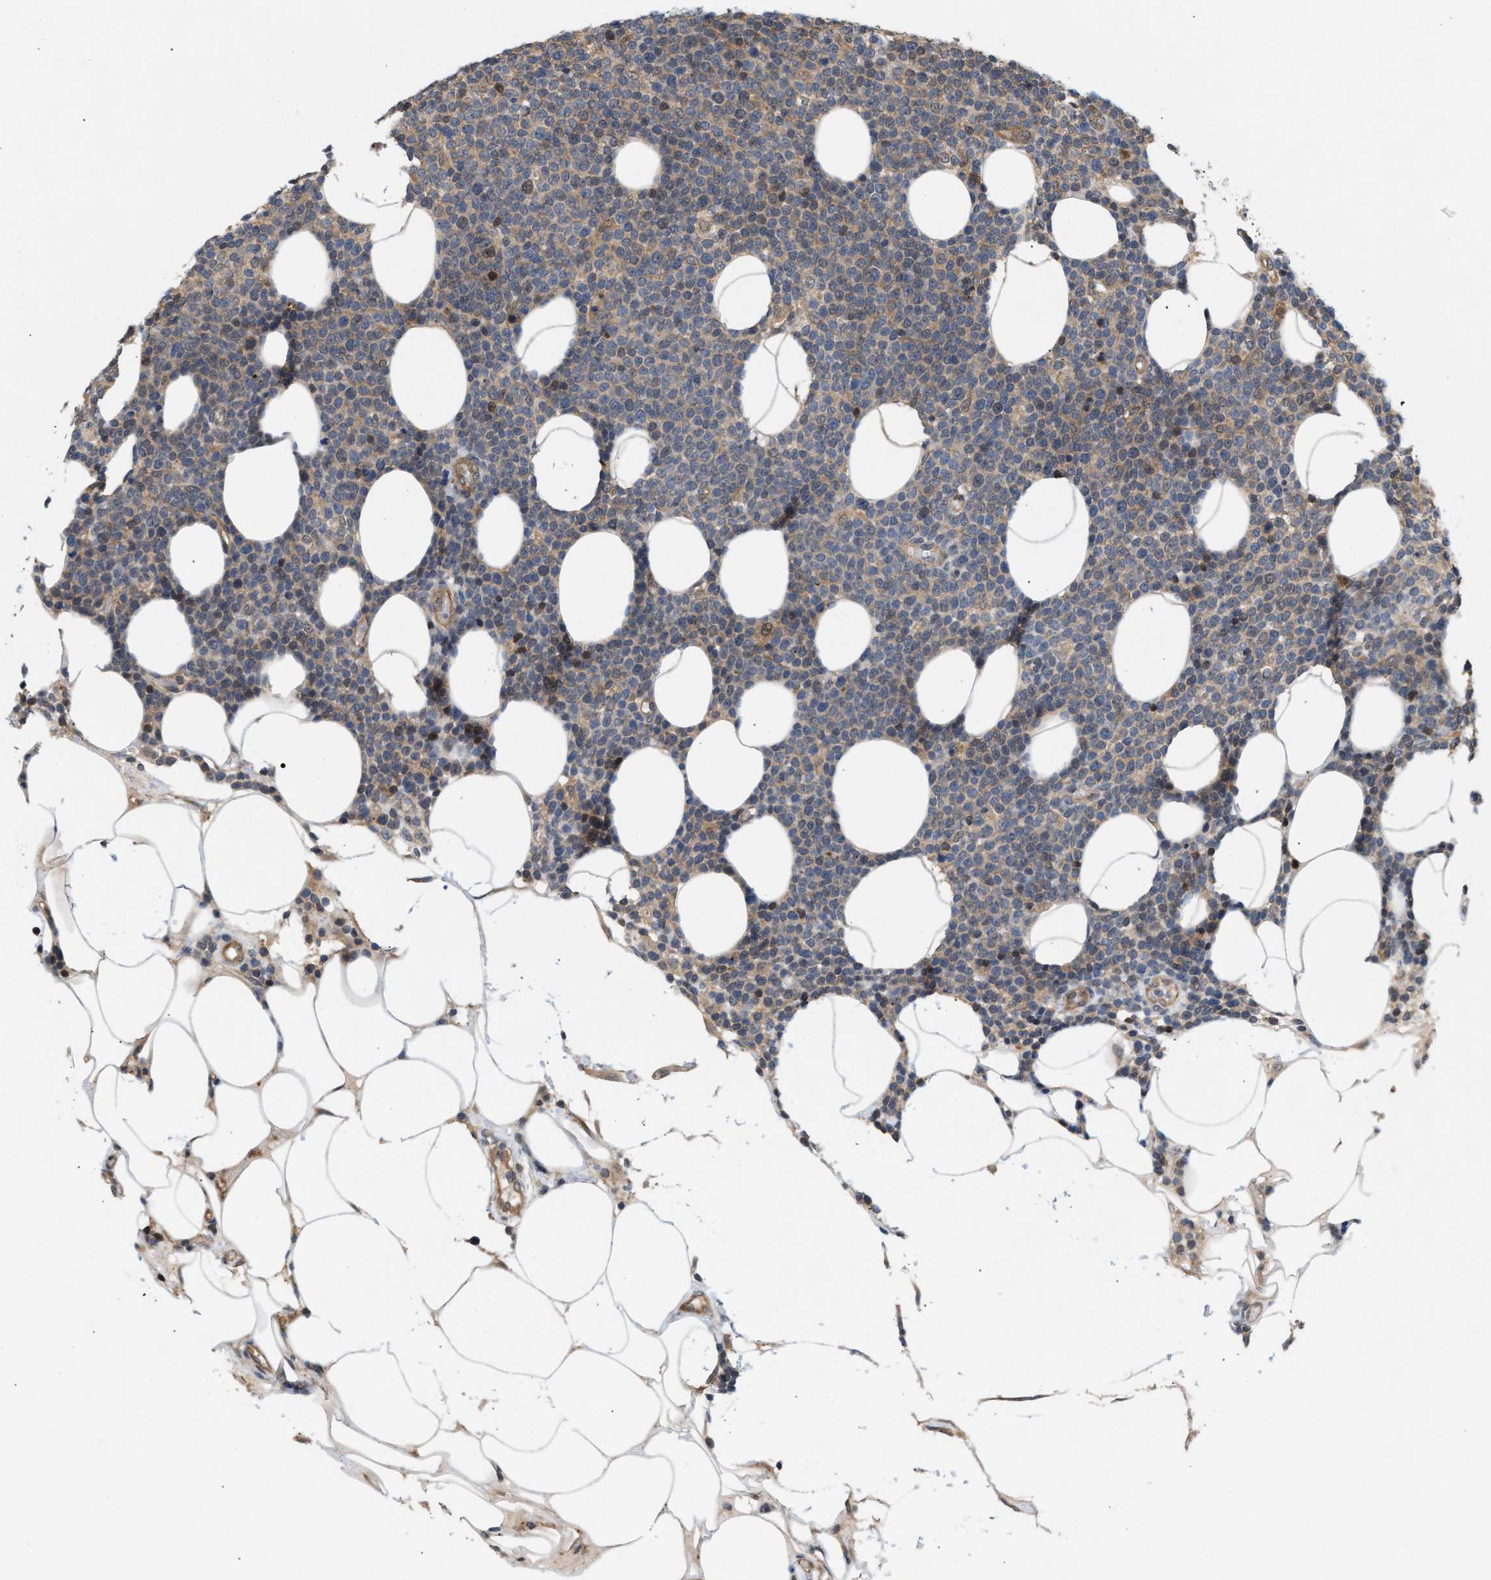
{"staining": {"intensity": "weak", "quantity": ">75%", "location": "cytoplasmic/membranous"}, "tissue": "lymphoma", "cell_type": "Tumor cells", "image_type": "cancer", "snomed": [{"axis": "morphology", "description": "Malignant lymphoma, non-Hodgkin's type, High grade"}, {"axis": "topography", "description": "Lymph node"}], "caption": "Immunohistochemical staining of lymphoma exhibits low levels of weak cytoplasmic/membranous protein positivity in about >75% of tumor cells.", "gene": "GLOD4", "patient": {"sex": "male", "age": 61}}